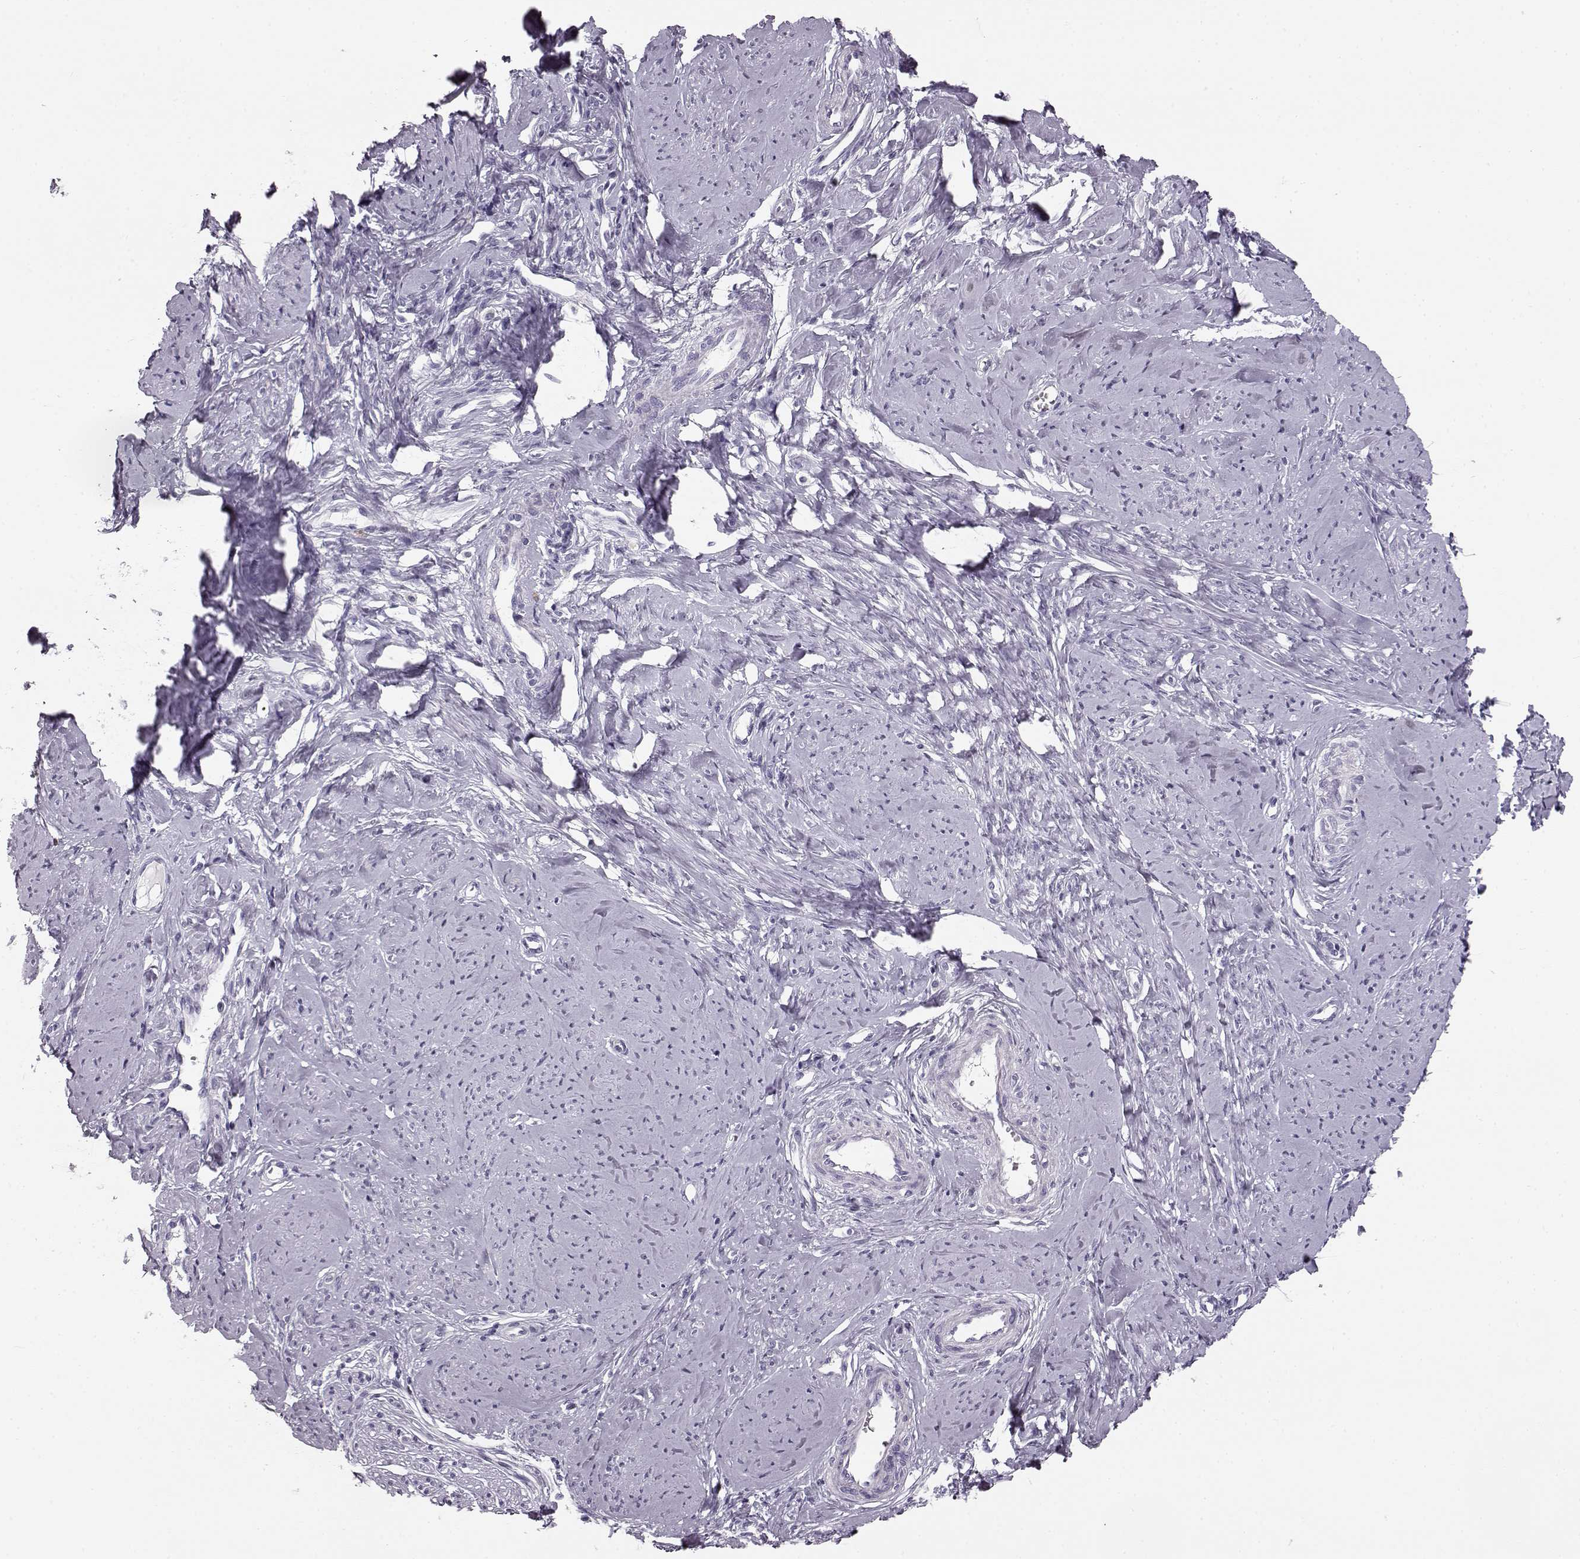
{"staining": {"intensity": "negative", "quantity": "none", "location": "none"}, "tissue": "smooth muscle", "cell_type": "Smooth muscle cells", "image_type": "normal", "snomed": [{"axis": "morphology", "description": "Normal tissue, NOS"}, {"axis": "topography", "description": "Smooth muscle"}], "caption": "This is a photomicrograph of immunohistochemistry staining of normal smooth muscle, which shows no expression in smooth muscle cells.", "gene": "BFSP2", "patient": {"sex": "female", "age": 48}}